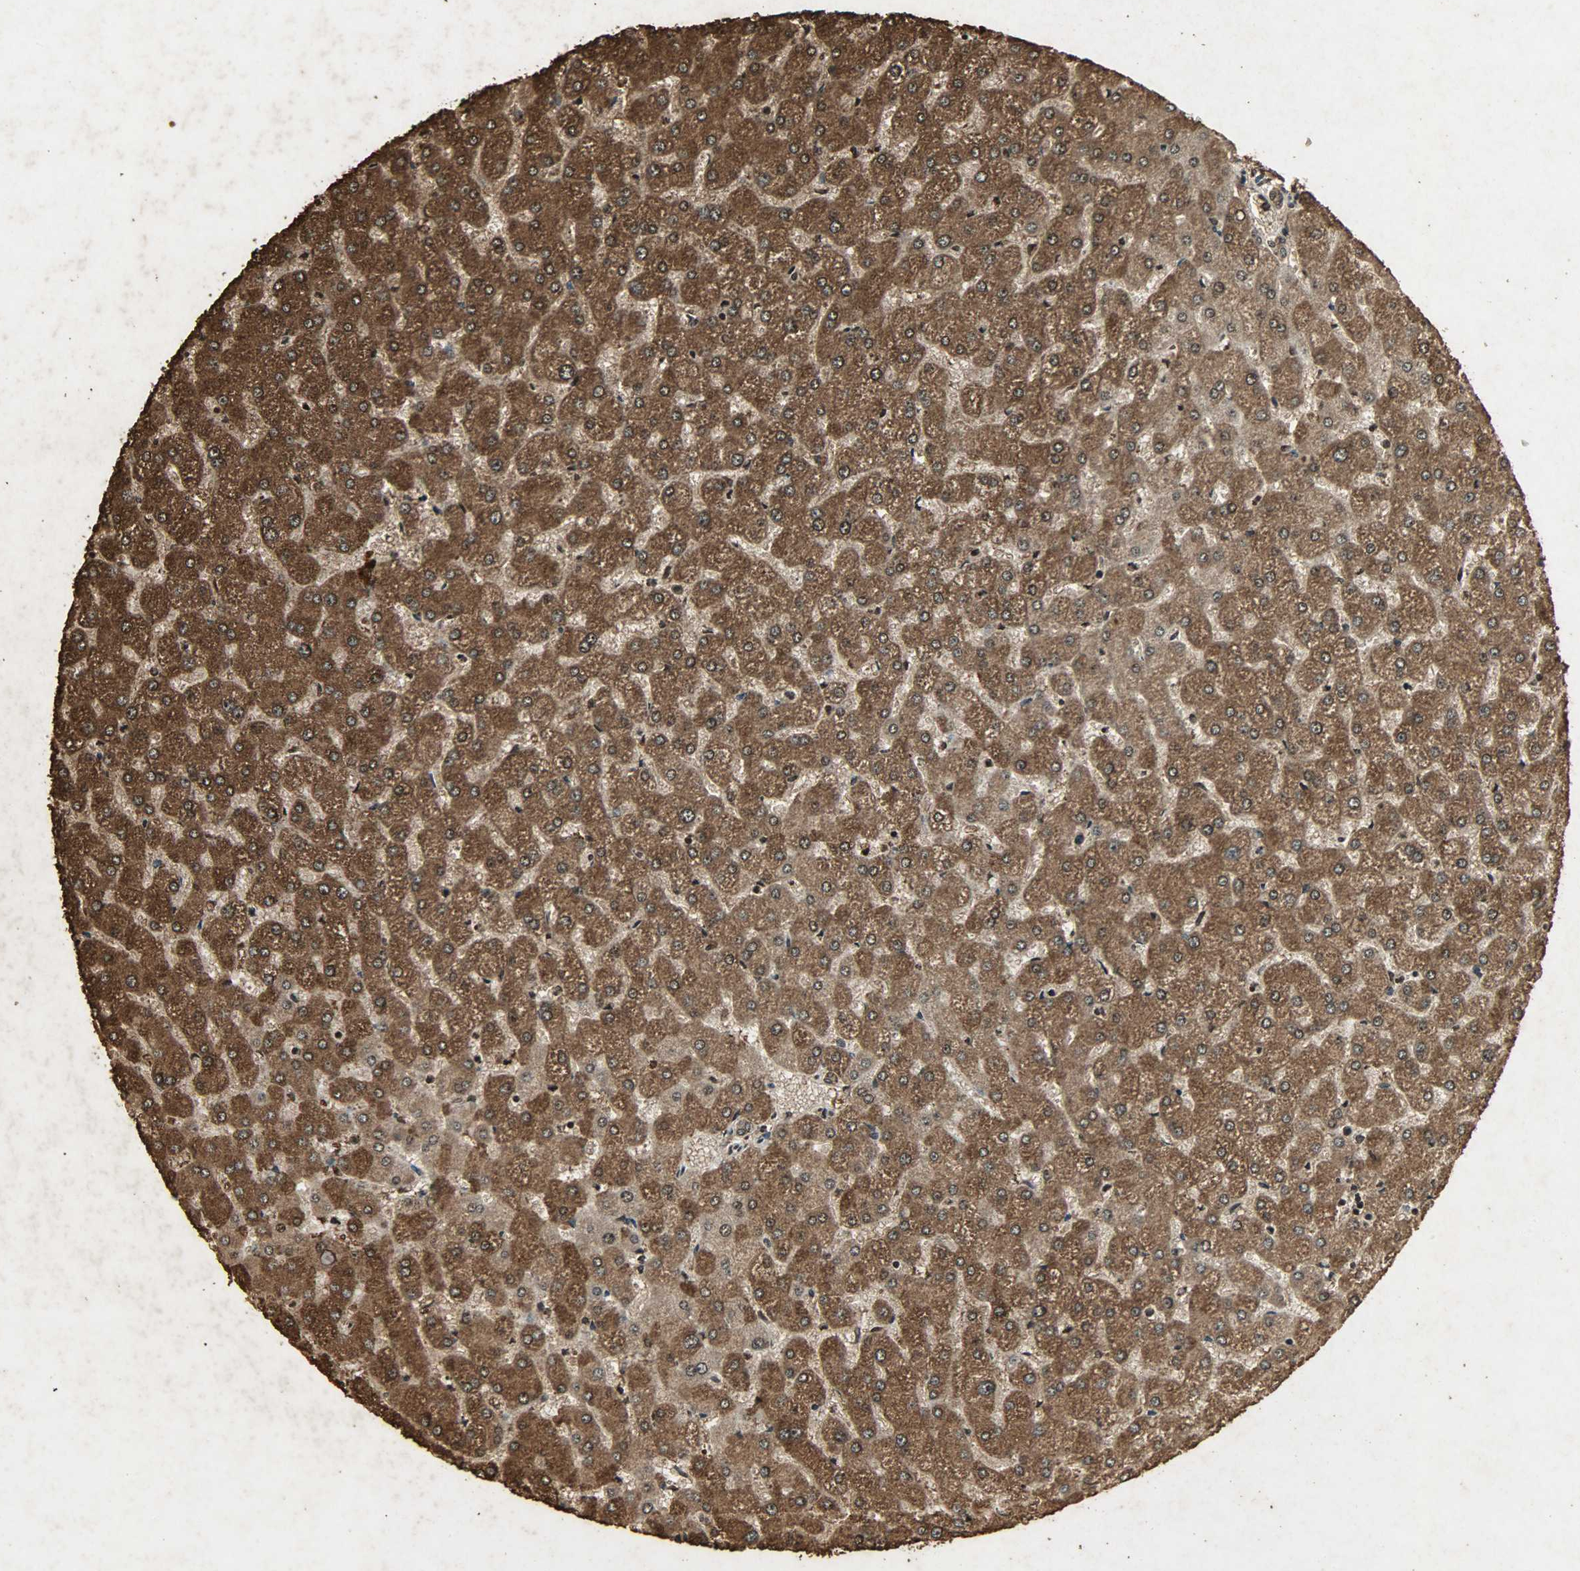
{"staining": {"intensity": "weak", "quantity": ">75%", "location": "cytoplasmic/membranous,nuclear"}, "tissue": "liver", "cell_type": "Cholangiocytes", "image_type": "normal", "snomed": [{"axis": "morphology", "description": "Normal tissue, NOS"}, {"axis": "topography", "description": "Liver"}], "caption": "Cholangiocytes exhibit low levels of weak cytoplasmic/membranous,nuclear positivity in about >75% of cells in normal human liver. The staining was performed using DAB (3,3'-diaminobenzidine) to visualize the protein expression in brown, while the nuclei were stained in blue with hematoxylin (Magnification: 20x).", "gene": "PPP3R1", "patient": {"sex": "female", "age": 32}}